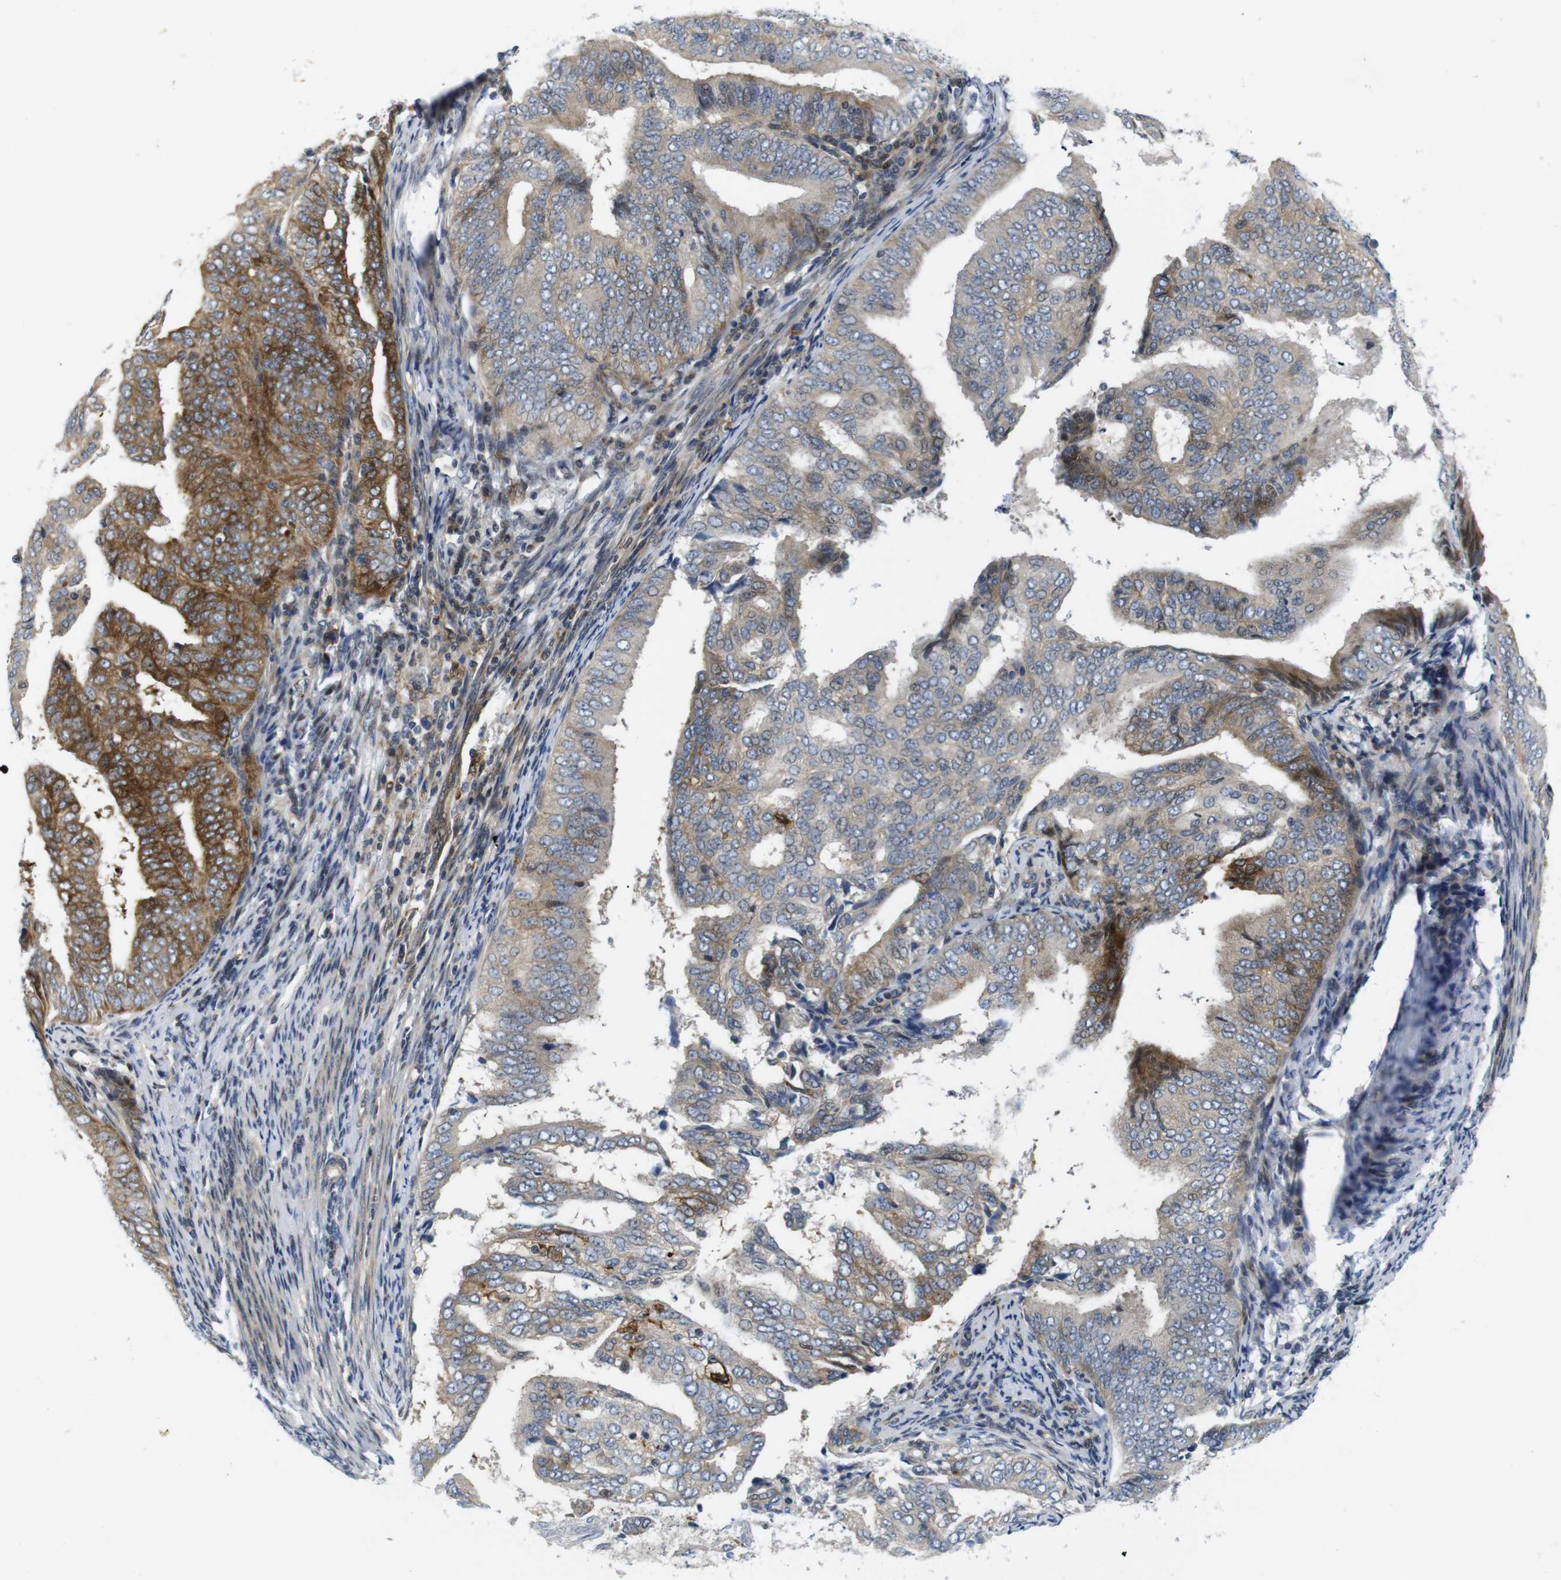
{"staining": {"intensity": "moderate", "quantity": "25%-75%", "location": "cytoplasmic/membranous"}, "tissue": "endometrial cancer", "cell_type": "Tumor cells", "image_type": "cancer", "snomed": [{"axis": "morphology", "description": "Adenocarcinoma, NOS"}, {"axis": "topography", "description": "Endometrium"}], "caption": "Human adenocarcinoma (endometrial) stained for a protein (brown) exhibits moderate cytoplasmic/membranous positive staining in about 25%-75% of tumor cells.", "gene": "ROBO2", "patient": {"sex": "female", "age": 58}}